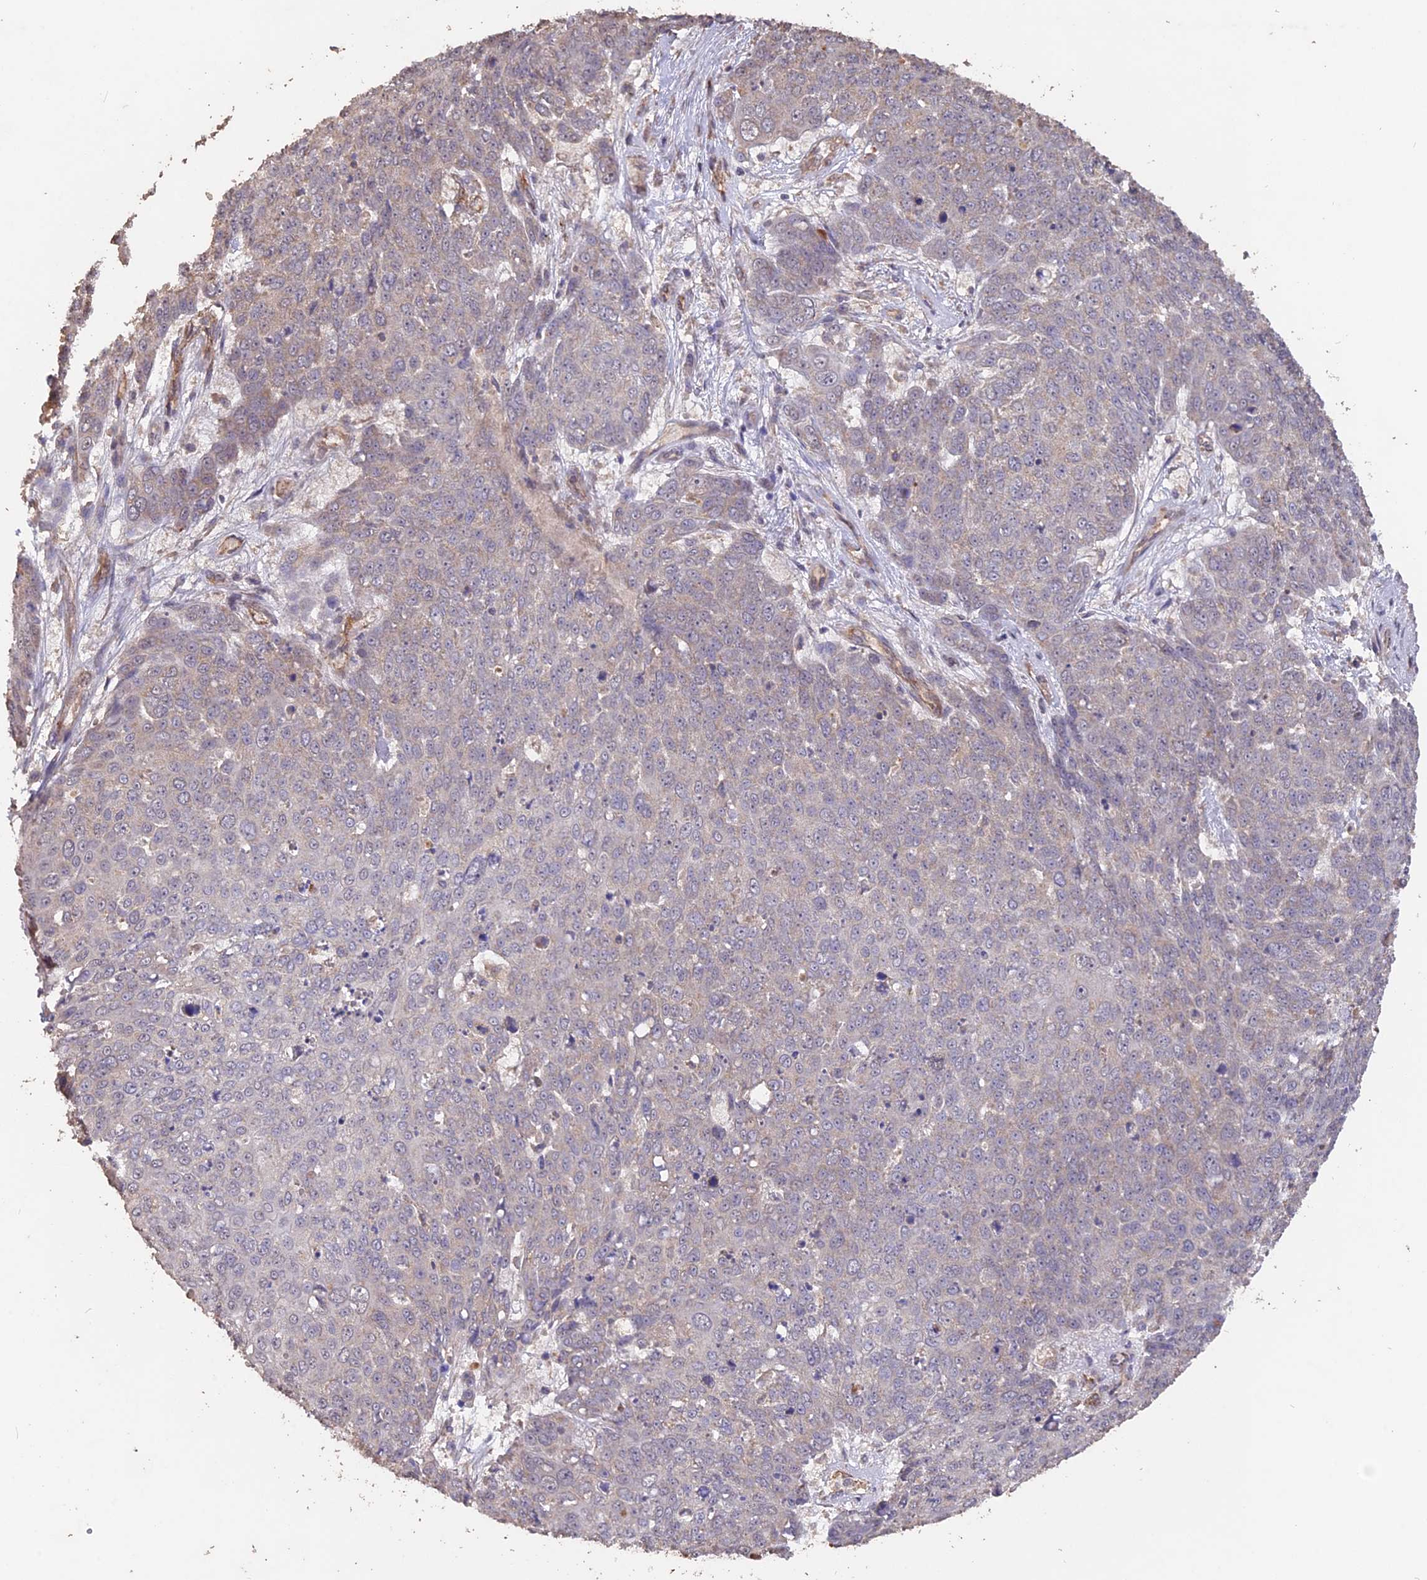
{"staining": {"intensity": "negative", "quantity": "none", "location": "none"}, "tissue": "skin cancer", "cell_type": "Tumor cells", "image_type": "cancer", "snomed": [{"axis": "morphology", "description": "Squamous cell carcinoma, NOS"}, {"axis": "topography", "description": "Skin"}], "caption": "High power microscopy image of an immunohistochemistry micrograph of skin cancer, revealing no significant positivity in tumor cells.", "gene": "LAYN", "patient": {"sex": "male", "age": 71}}